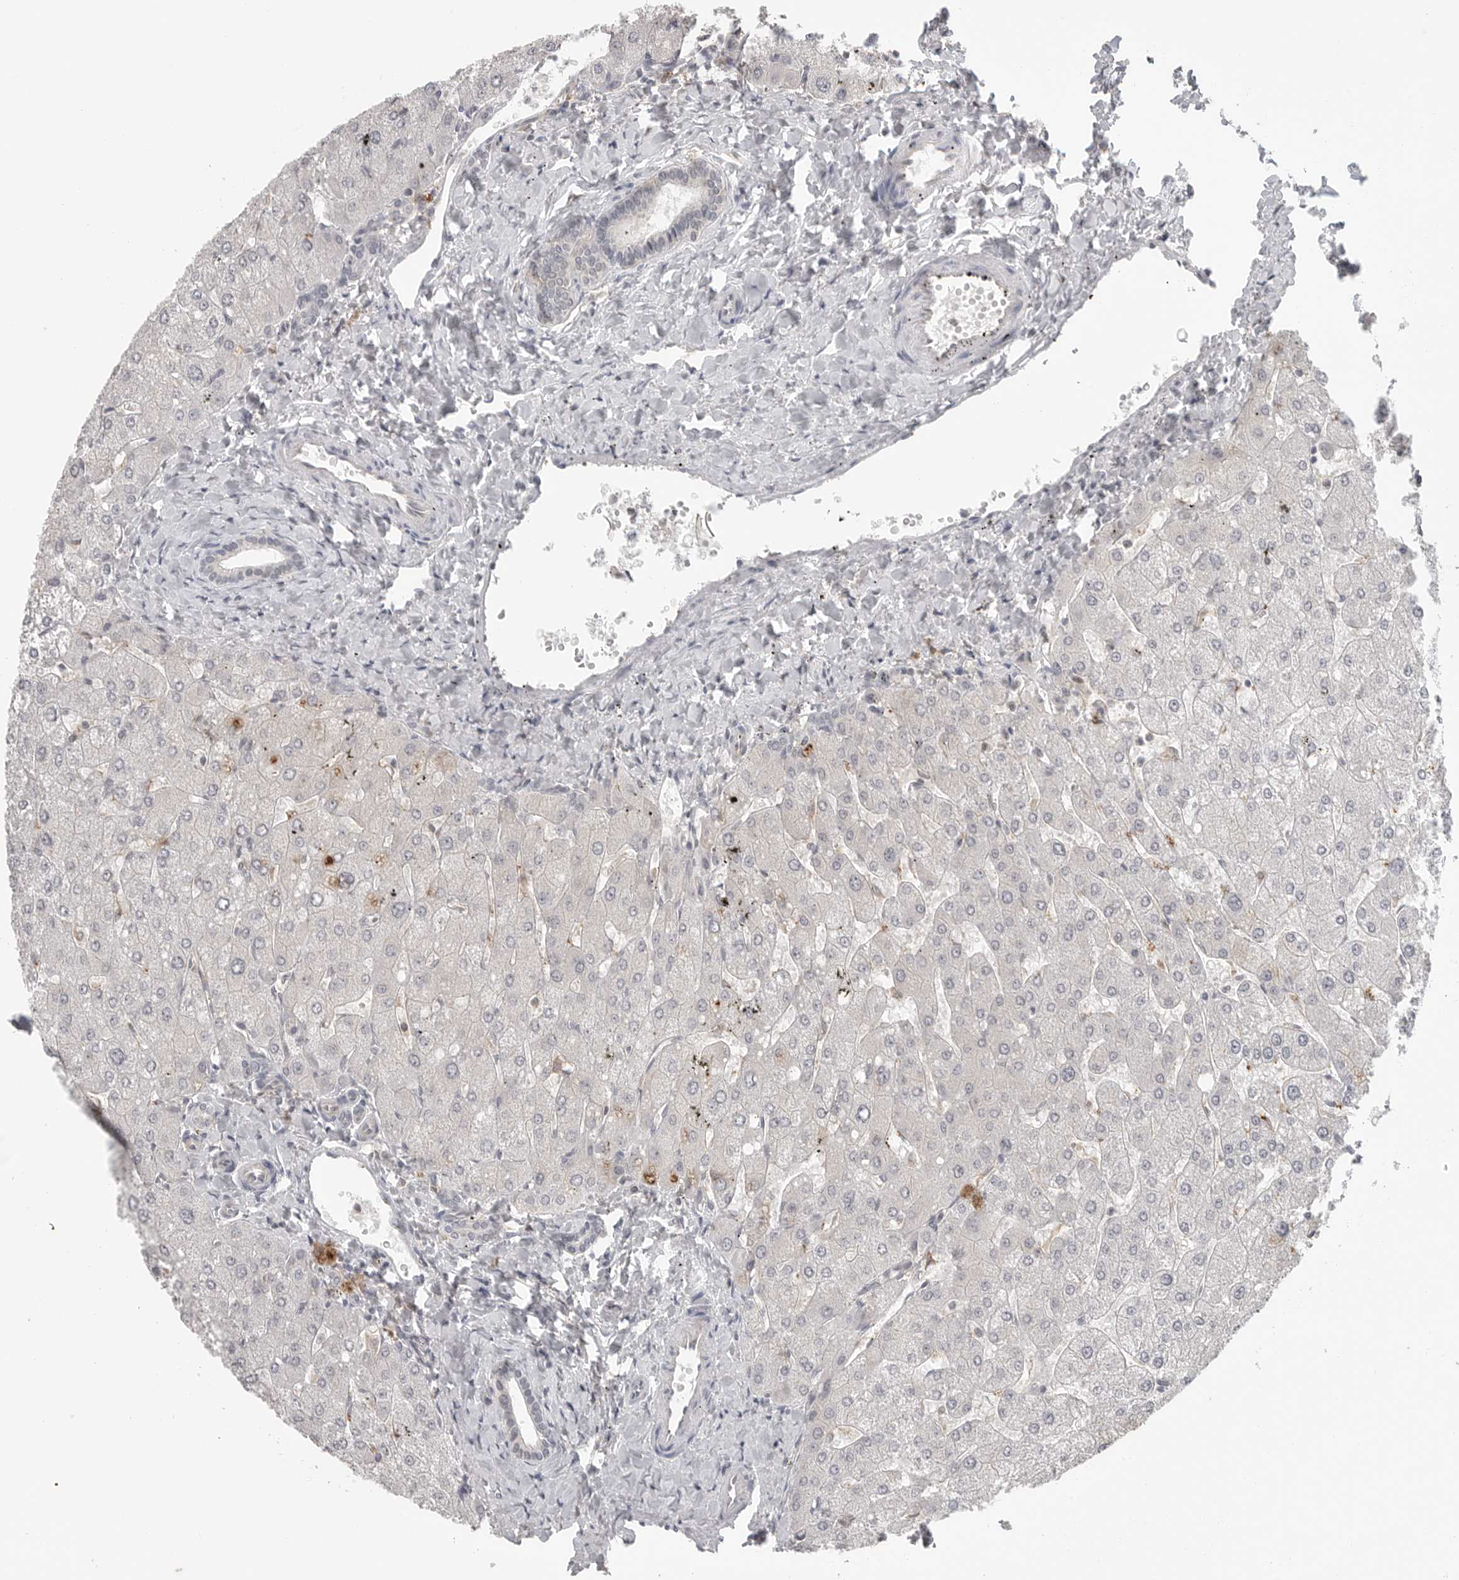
{"staining": {"intensity": "negative", "quantity": "none", "location": "none"}, "tissue": "liver", "cell_type": "Cholangiocytes", "image_type": "normal", "snomed": [{"axis": "morphology", "description": "Normal tissue, NOS"}, {"axis": "topography", "description": "Liver"}], "caption": "This is an immunohistochemistry histopathology image of benign human liver. There is no staining in cholangiocytes.", "gene": "IFNGR1", "patient": {"sex": "male", "age": 55}}